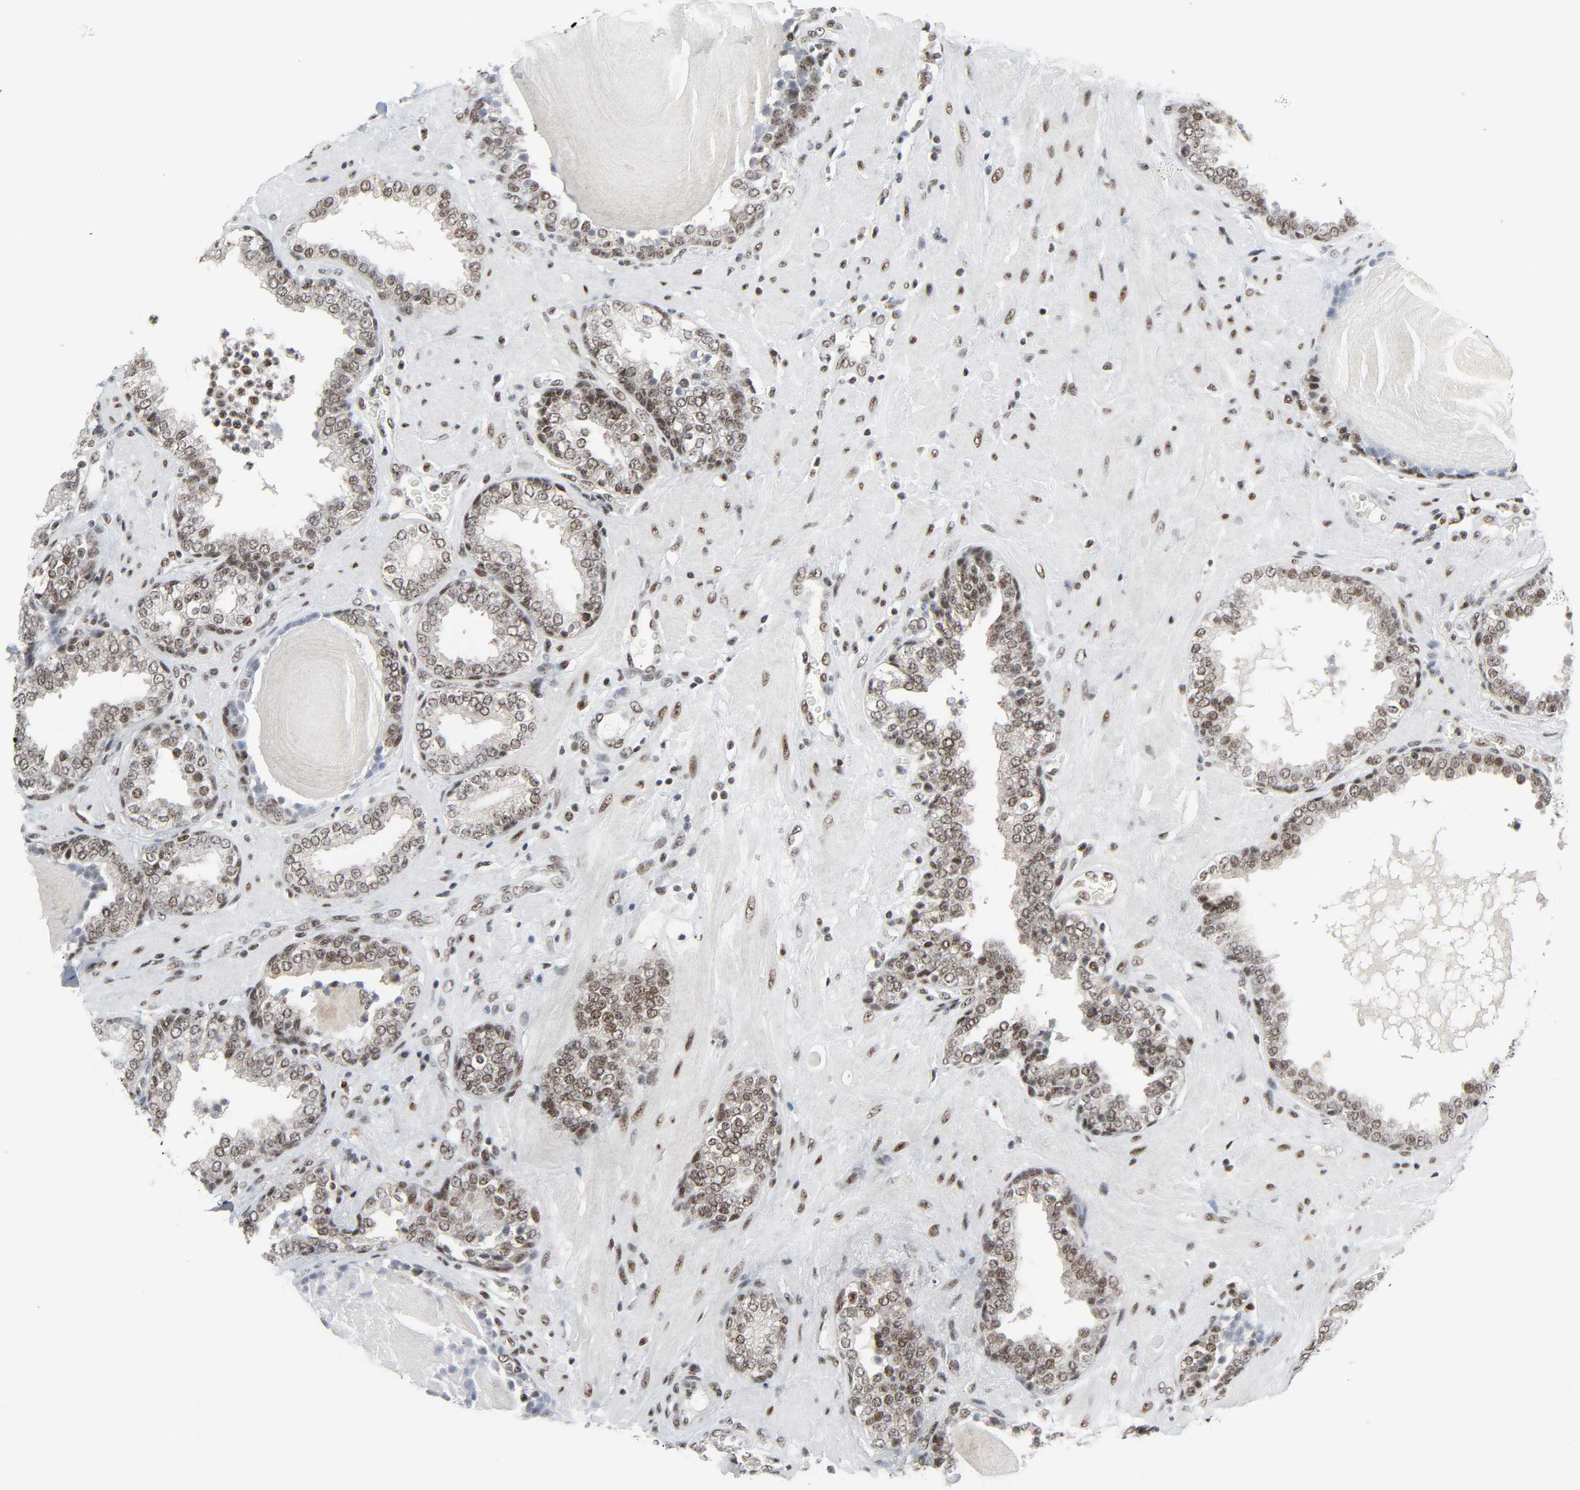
{"staining": {"intensity": "moderate", "quantity": ">75%", "location": "nuclear"}, "tissue": "prostate", "cell_type": "Glandular cells", "image_type": "normal", "snomed": [{"axis": "morphology", "description": "Normal tissue, NOS"}, {"axis": "topography", "description": "Prostate"}], "caption": "High-magnification brightfield microscopy of unremarkable prostate stained with DAB (3,3'-diaminobenzidine) (brown) and counterstained with hematoxylin (blue). glandular cells exhibit moderate nuclear staining is present in about>75% of cells.", "gene": "CDK7", "patient": {"sex": "male", "age": 51}}